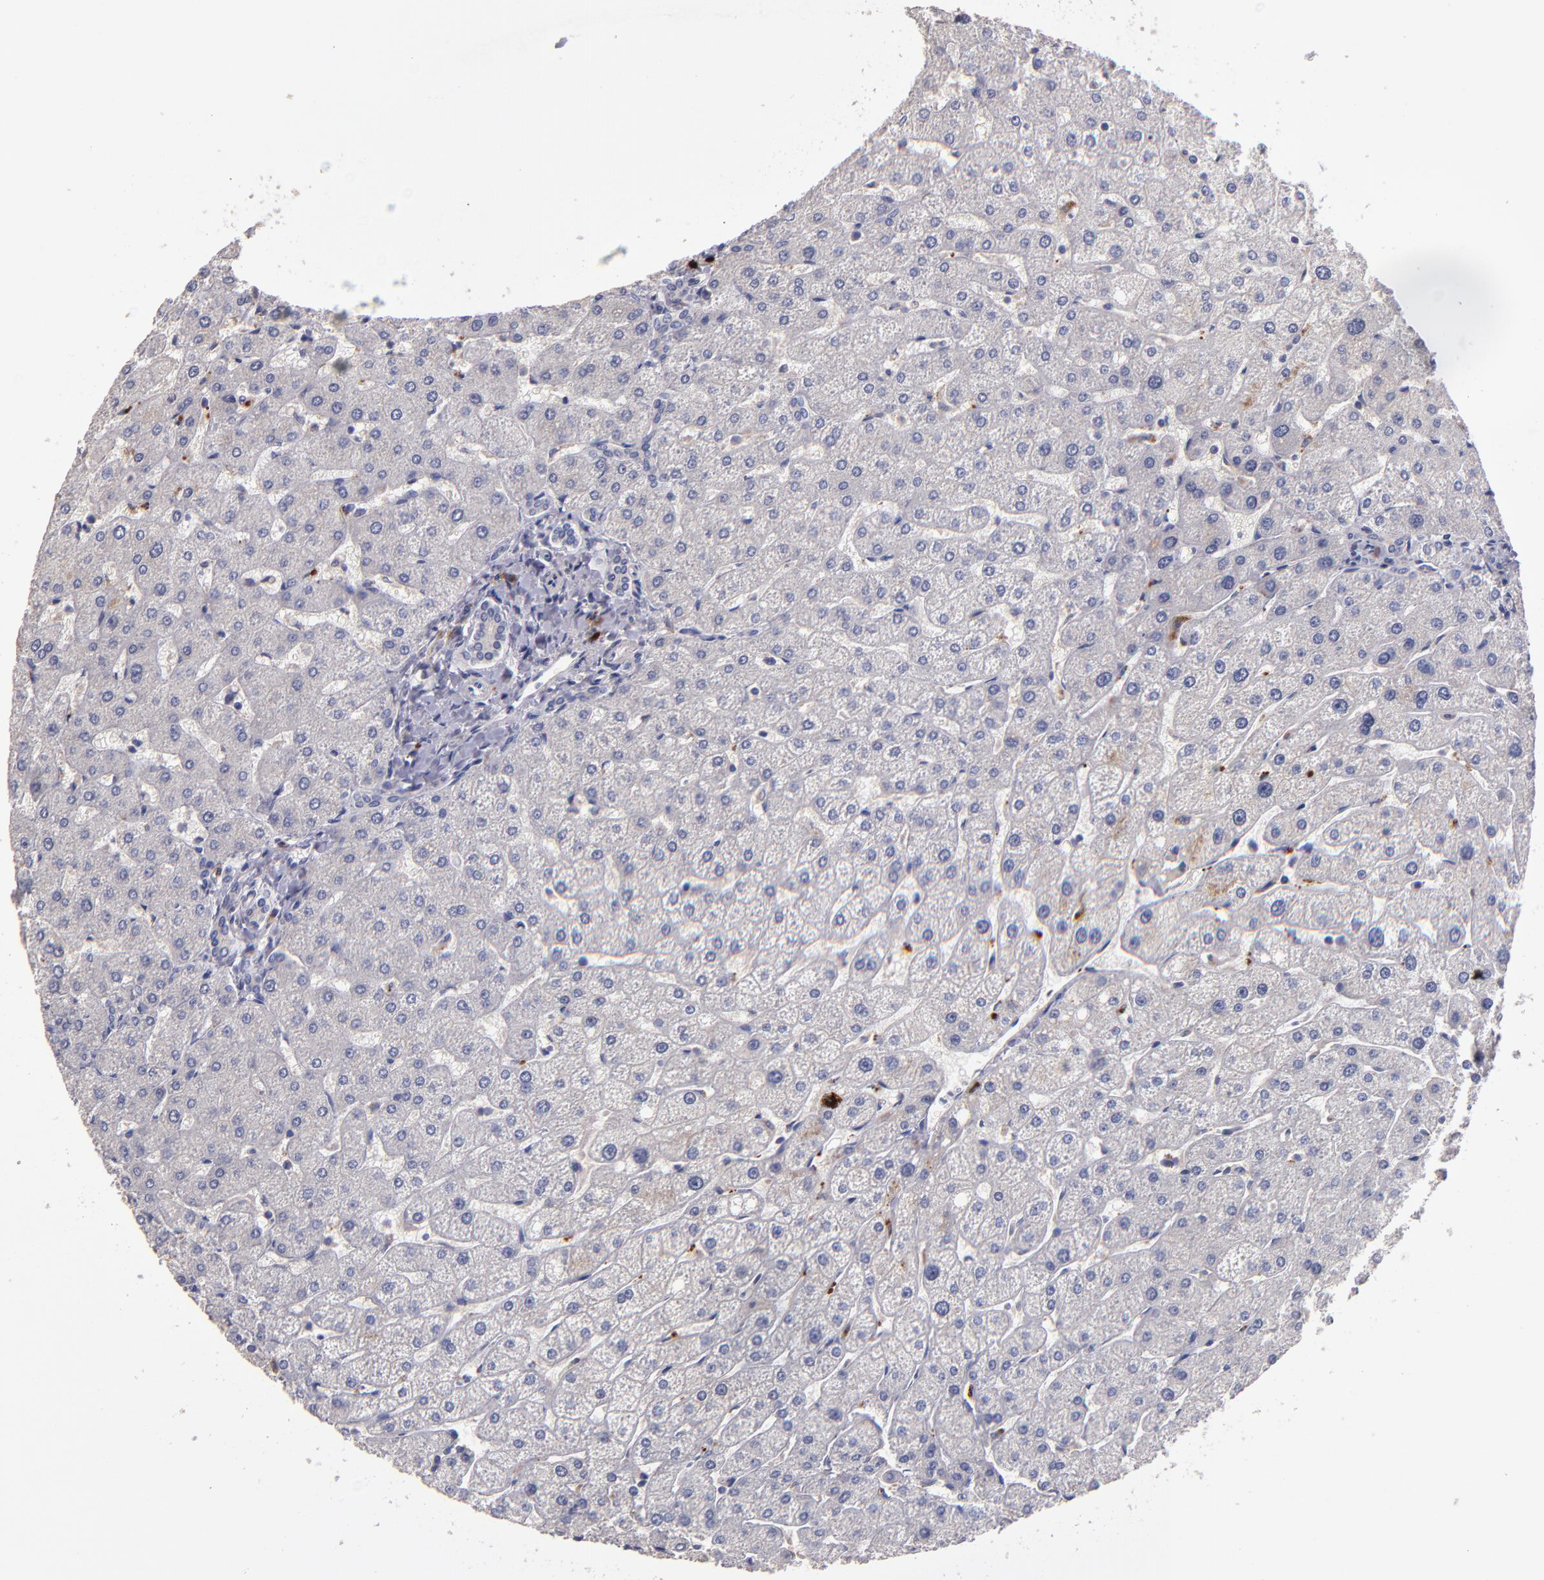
{"staining": {"intensity": "weak", "quantity": "25%-75%", "location": "cytoplasmic/membranous"}, "tissue": "liver", "cell_type": "Cholangiocytes", "image_type": "normal", "snomed": [{"axis": "morphology", "description": "Normal tissue, NOS"}, {"axis": "topography", "description": "Liver"}], "caption": "Liver stained with DAB (3,3'-diaminobenzidine) immunohistochemistry reveals low levels of weak cytoplasmic/membranous positivity in approximately 25%-75% of cholangiocytes.", "gene": "MAGEE1", "patient": {"sex": "male", "age": 67}}